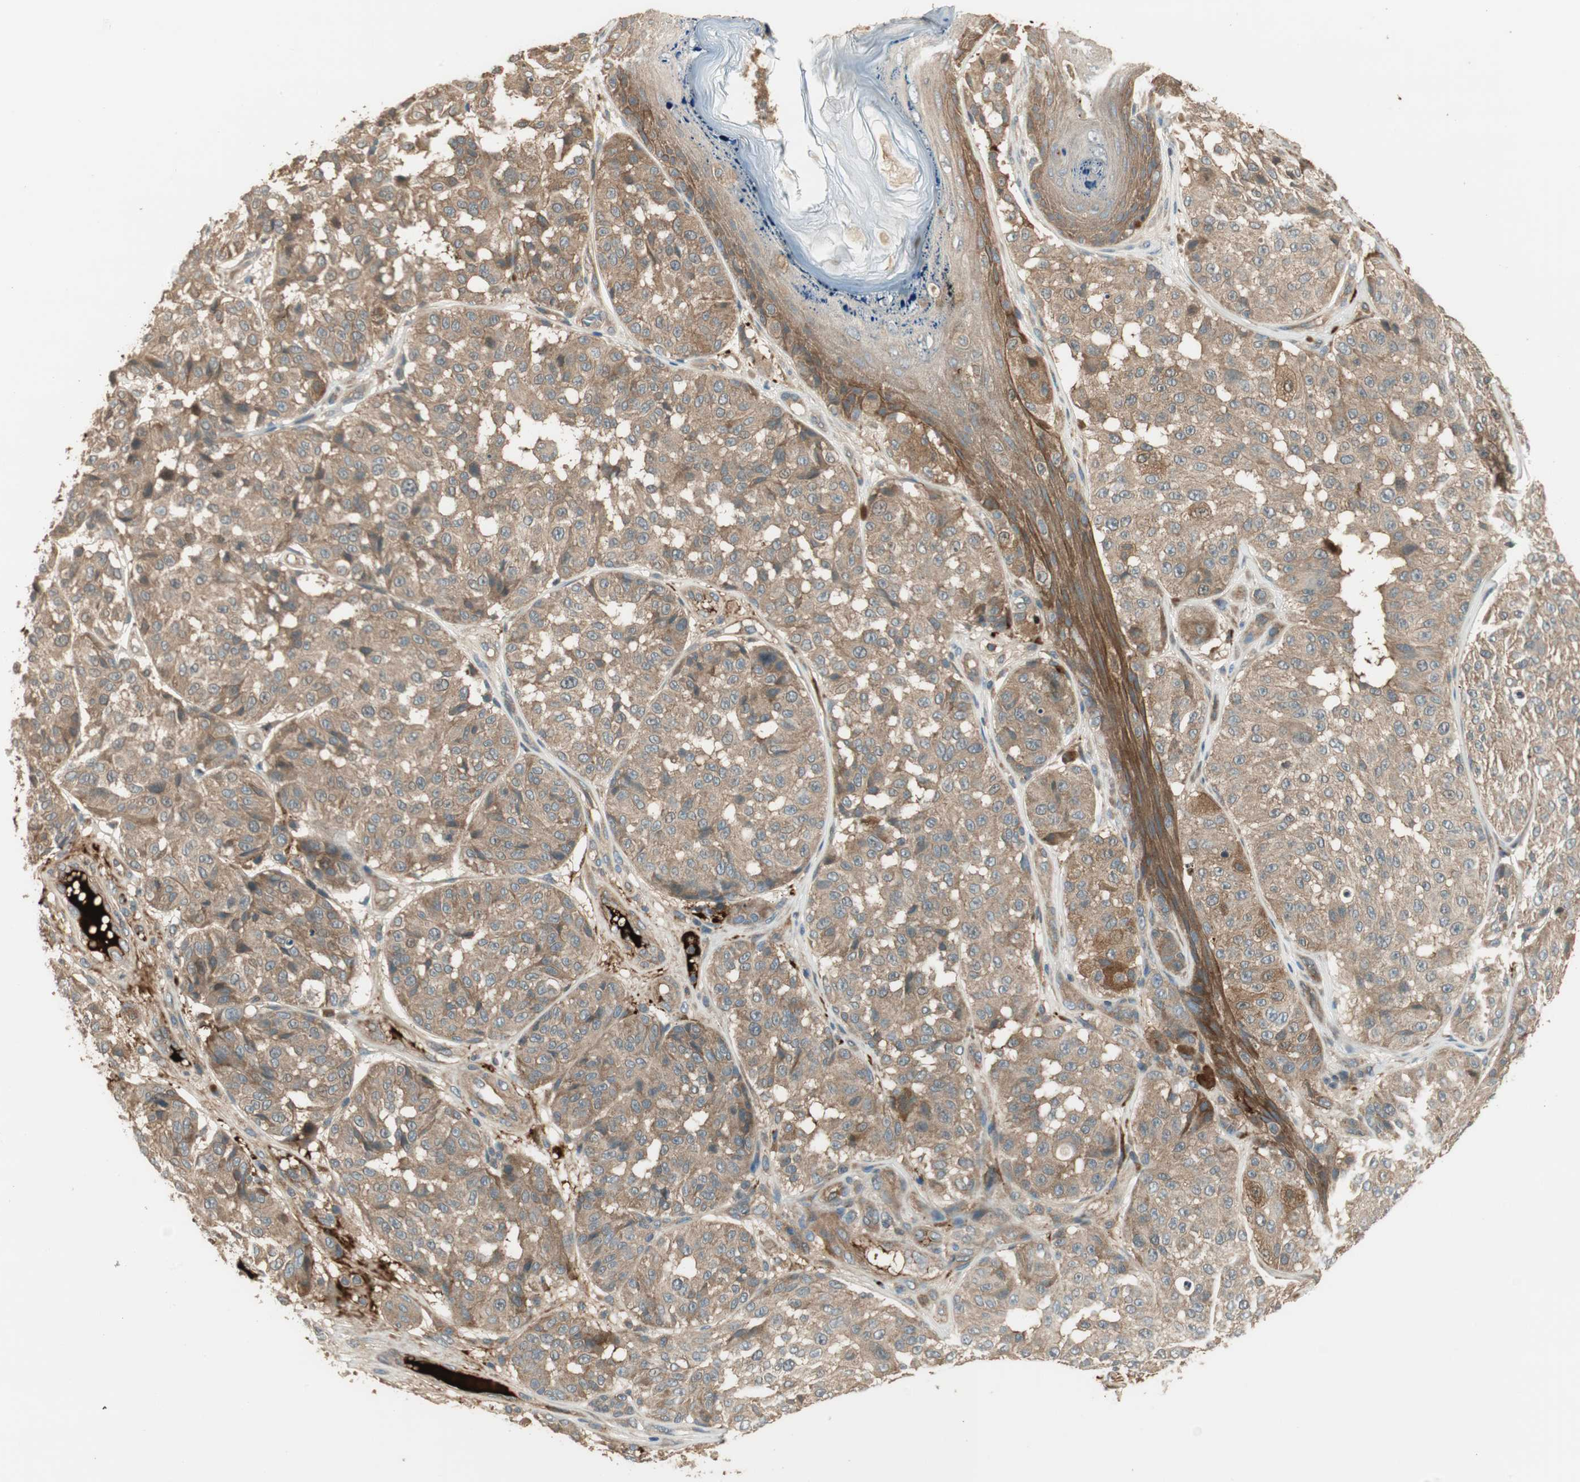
{"staining": {"intensity": "weak", "quantity": ">75%", "location": "cytoplasmic/membranous"}, "tissue": "melanoma", "cell_type": "Tumor cells", "image_type": "cancer", "snomed": [{"axis": "morphology", "description": "Malignant melanoma, NOS"}, {"axis": "topography", "description": "Skin"}], "caption": "Weak cytoplasmic/membranous protein staining is appreciated in approximately >75% of tumor cells in malignant melanoma.", "gene": "PFDN5", "patient": {"sex": "female", "age": 46}}